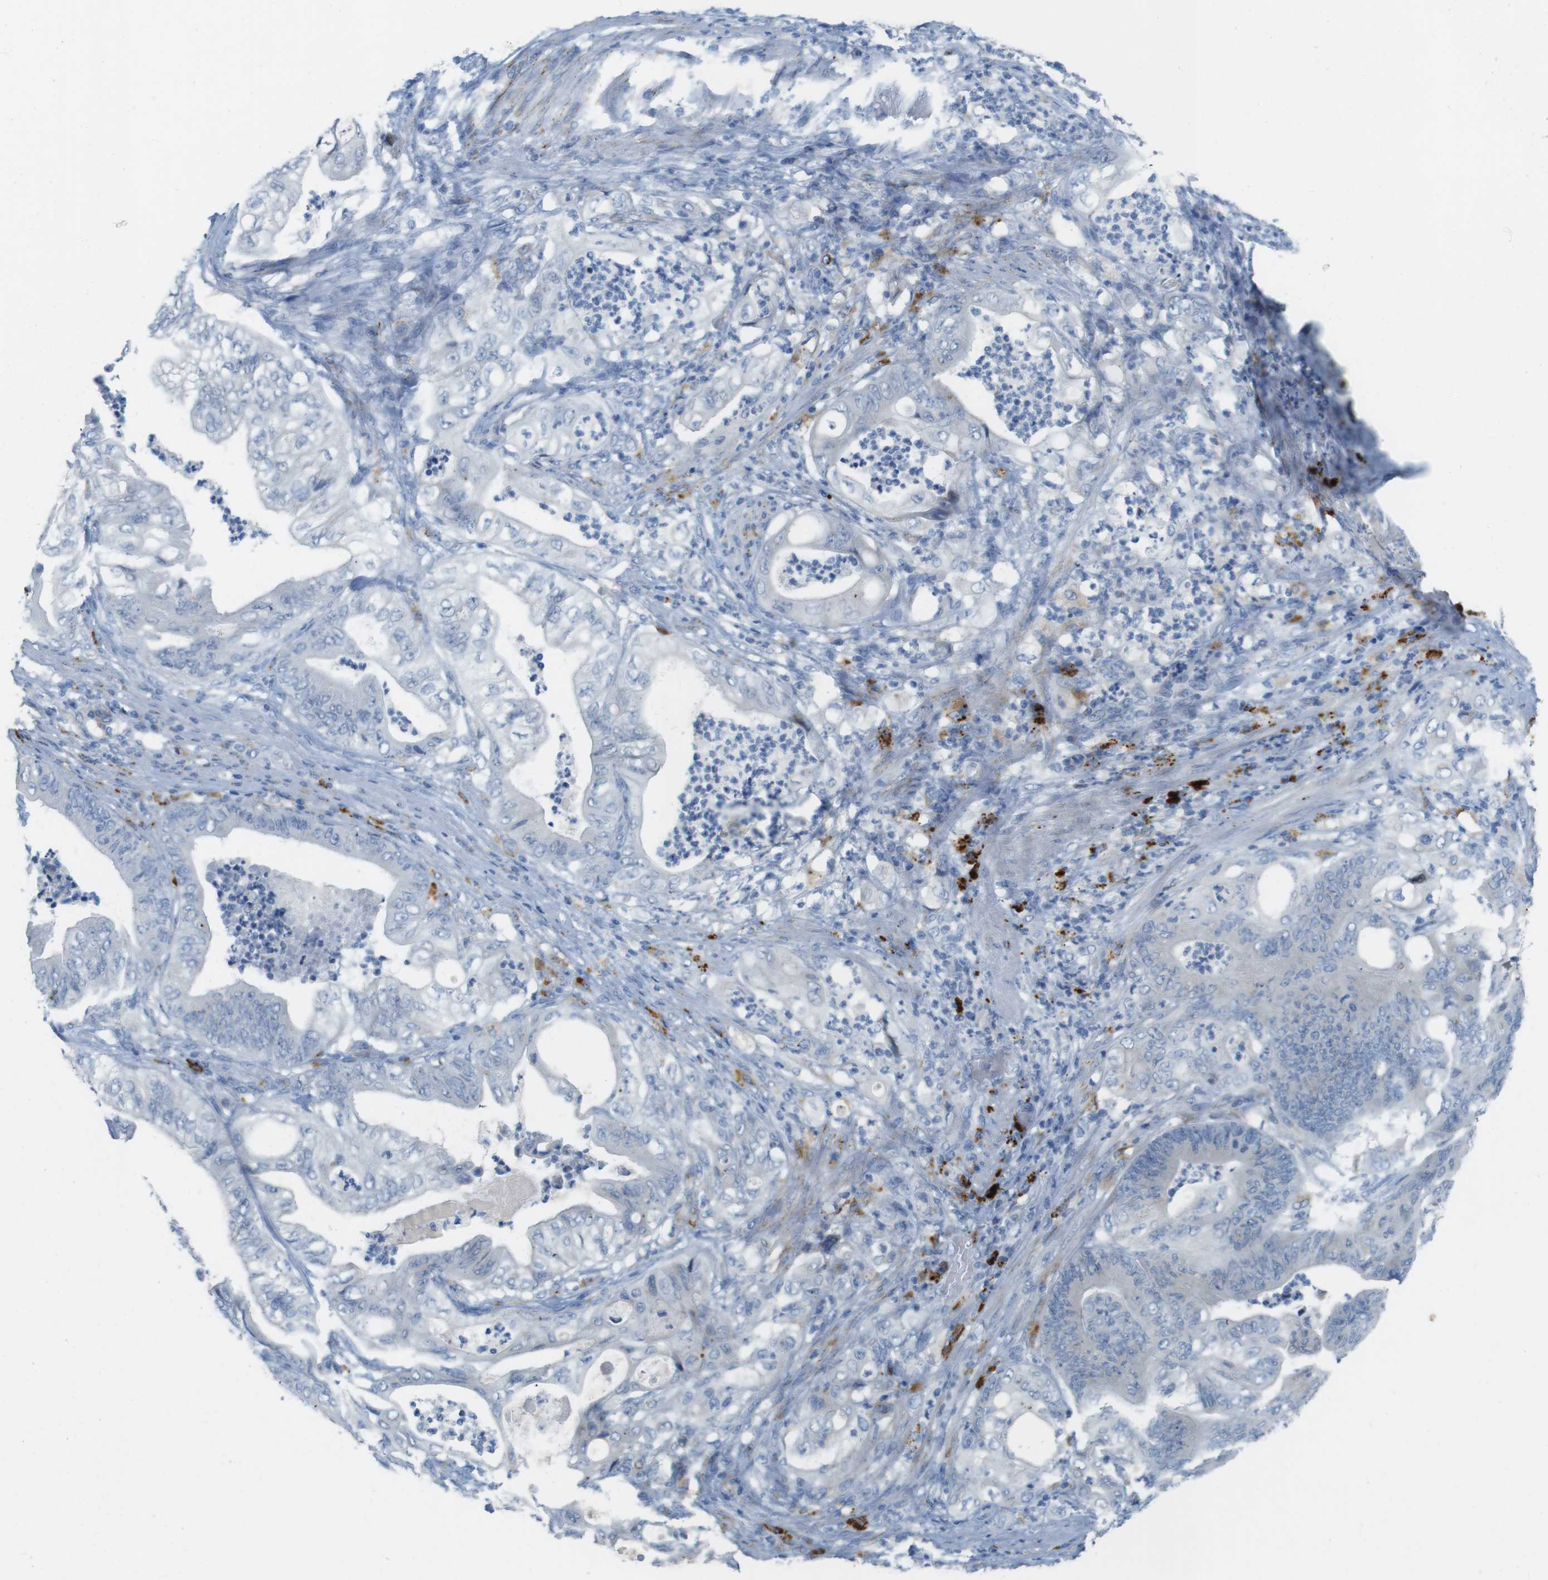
{"staining": {"intensity": "negative", "quantity": "none", "location": "none"}, "tissue": "stomach cancer", "cell_type": "Tumor cells", "image_type": "cancer", "snomed": [{"axis": "morphology", "description": "Adenocarcinoma, NOS"}, {"axis": "topography", "description": "Stomach"}], "caption": "DAB (3,3'-diaminobenzidine) immunohistochemical staining of human stomach cancer (adenocarcinoma) displays no significant staining in tumor cells.", "gene": "YIPF1", "patient": {"sex": "female", "age": 73}}